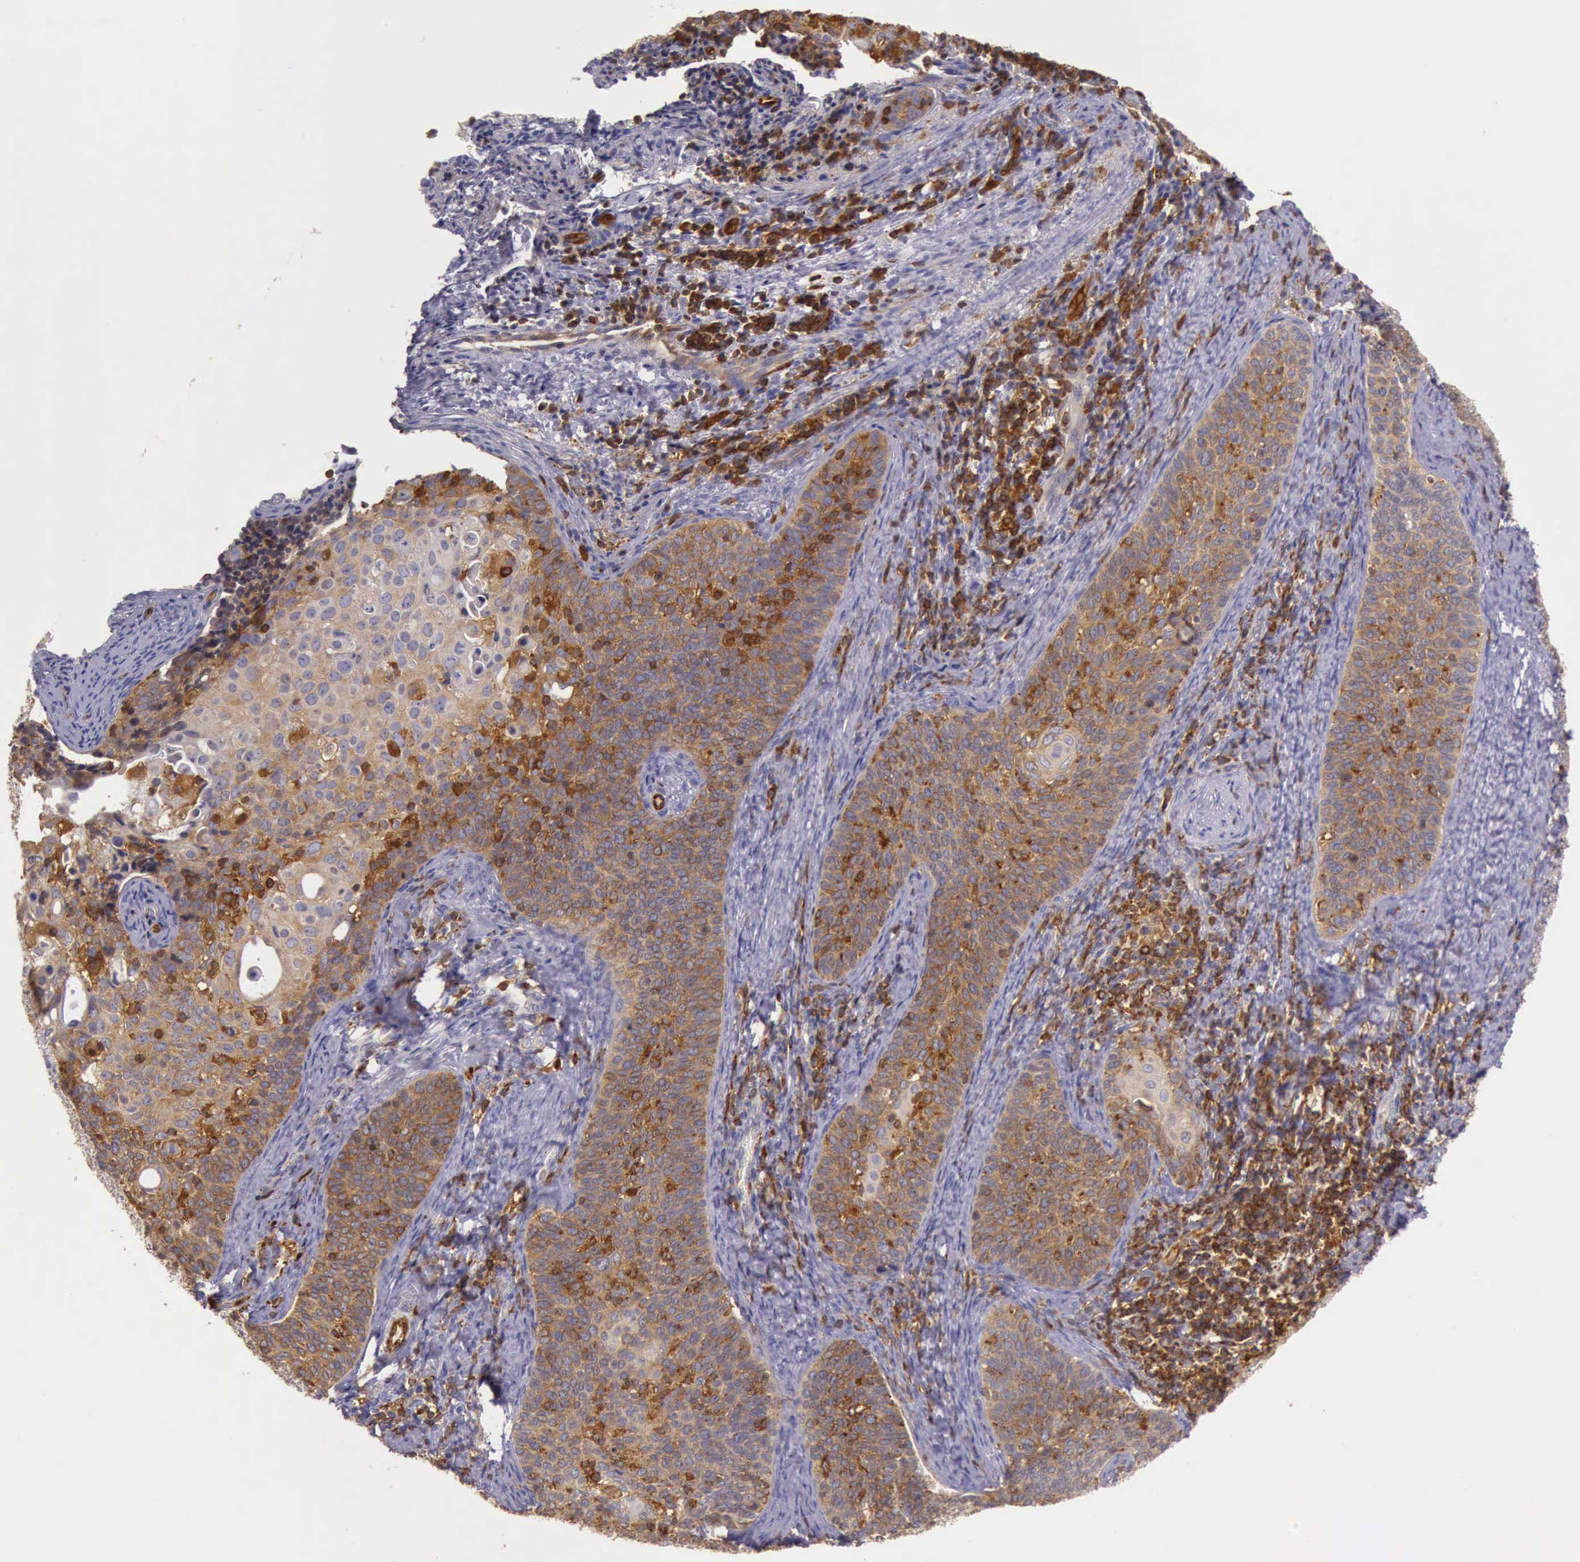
{"staining": {"intensity": "moderate", "quantity": ">75%", "location": "cytoplasmic/membranous"}, "tissue": "cervical cancer", "cell_type": "Tumor cells", "image_type": "cancer", "snomed": [{"axis": "morphology", "description": "Squamous cell carcinoma, NOS"}, {"axis": "topography", "description": "Cervix"}], "caption": "Immunohistochemical staining of human cervical cancer shows medium levels of moderate cytoplasmic/membranous expression in approximately >75% of tumor cells.", "gene": "ARHGAP4", "patient": {"sex": "female", "age": 33}}